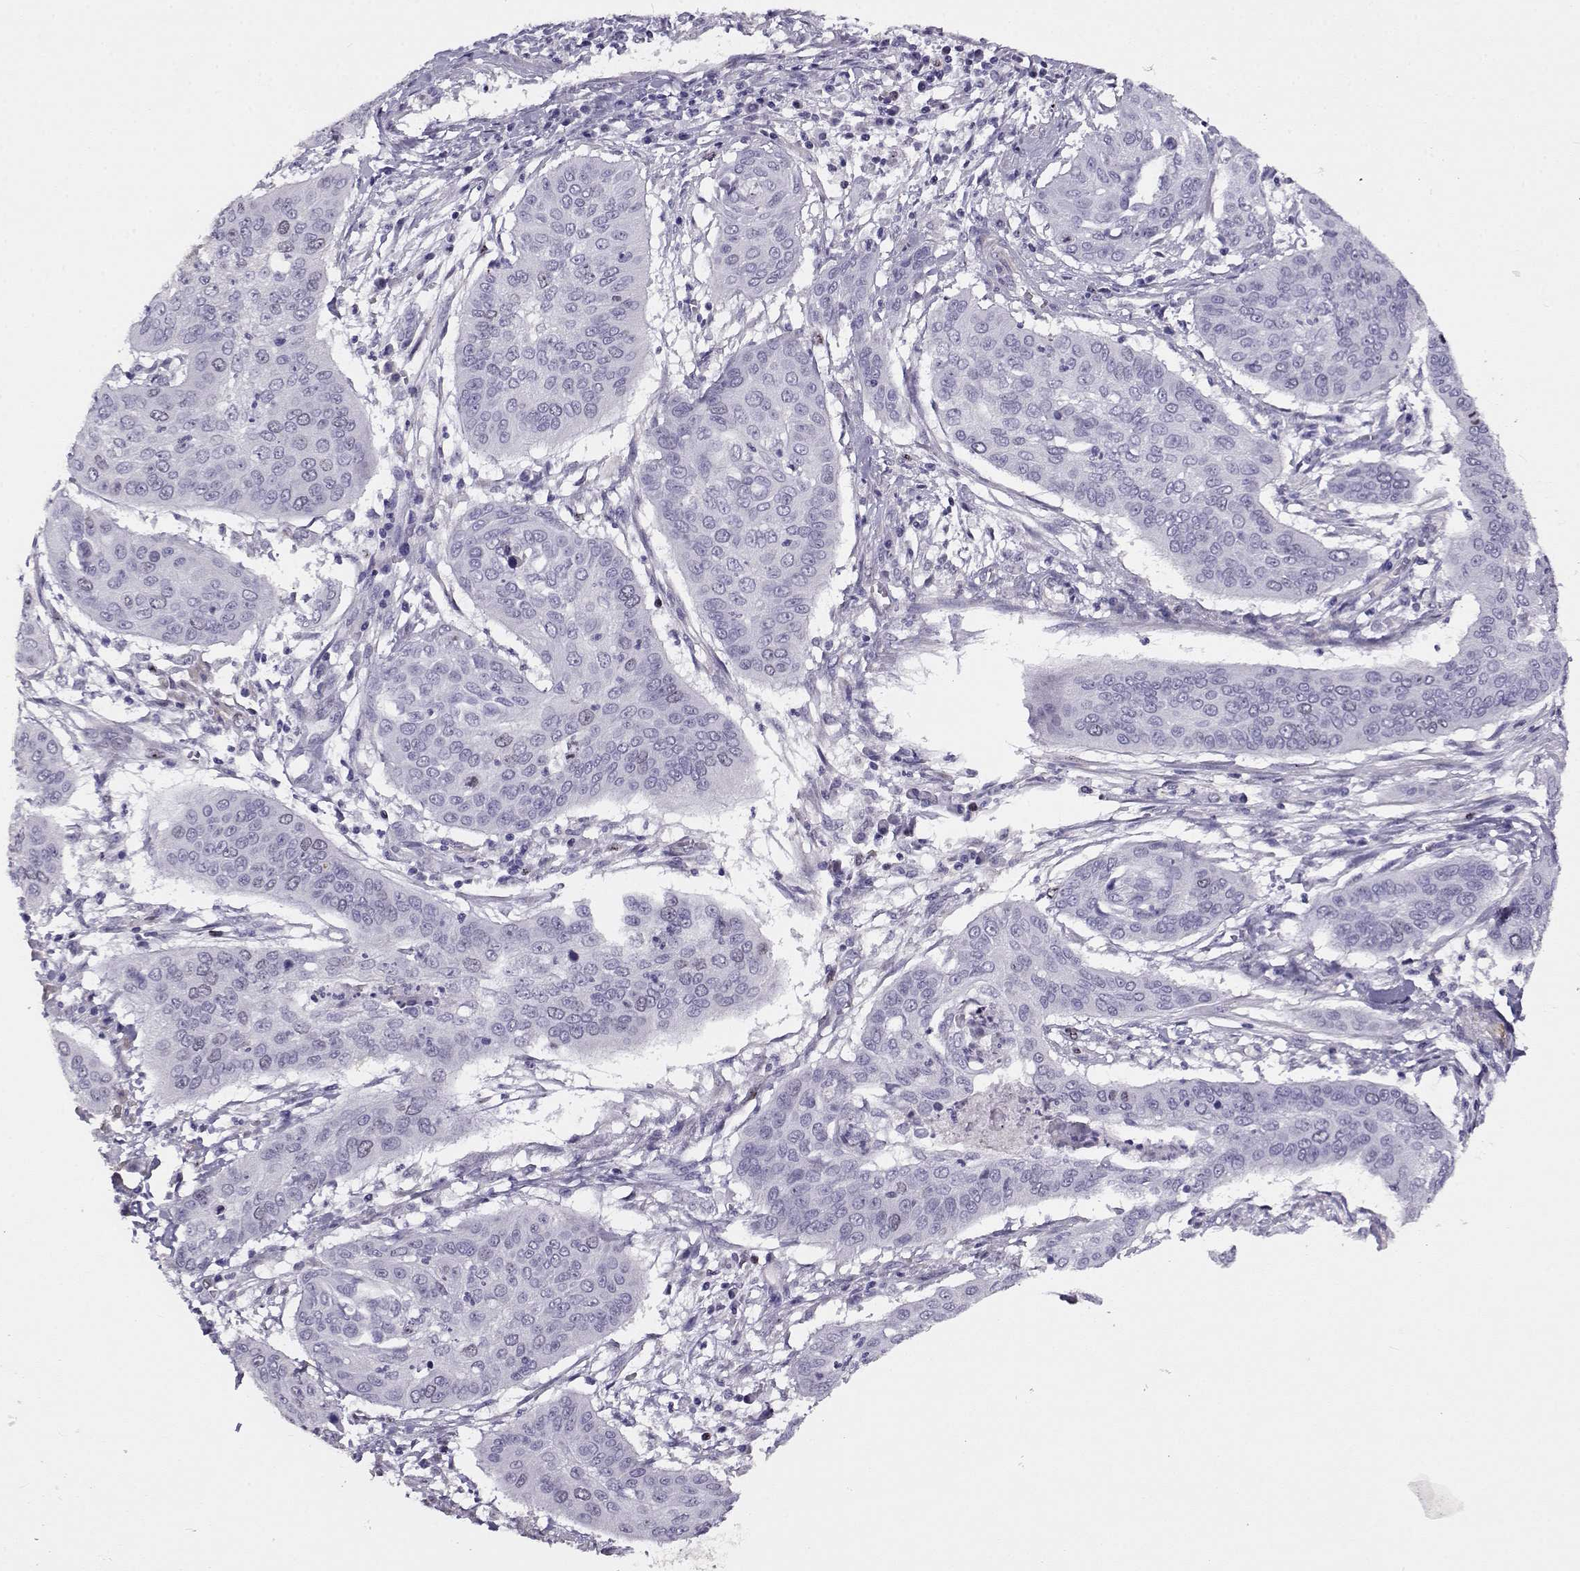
{"staining": {"intensity": "weak", "quantity": "<25%", "location": "nuclear"}, "tissue": "cervical cancer", "cell_type": "Tumor cells", "image_type": "cancer", "snomed": [{"axis": "morphology", "description": "Squamous cell carcinoma, NOS"}, {"axis": "topography", "description": "Cervix"}], "caption": "An immunohistochemistry photomicrograph of cervical cancer is shown. There is no staining in tumor cells of cervical cancer.", "gene": "NPW", "patient": {"sex": "female", "age": 39}}